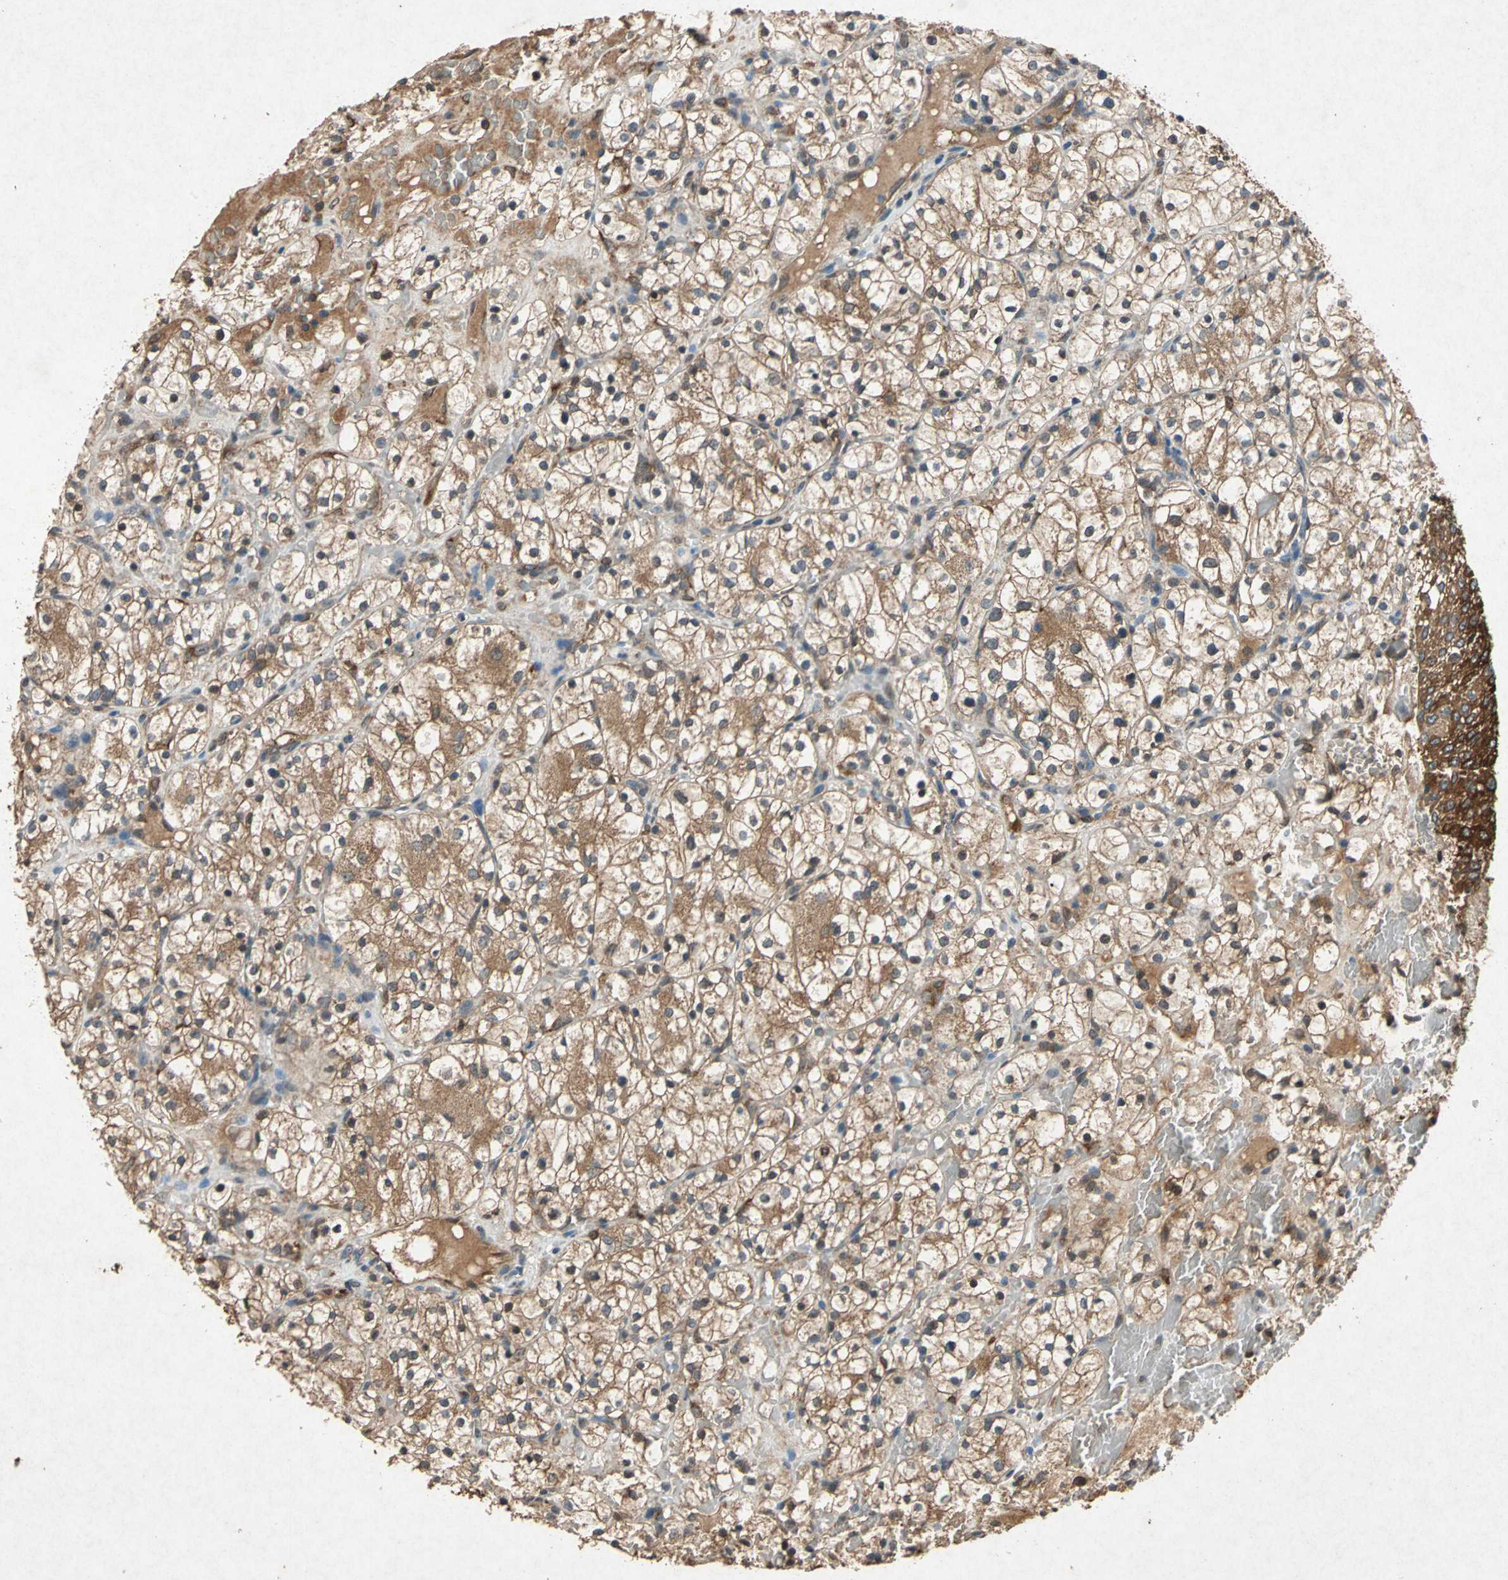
{"staining": {"intensity": "moderate", "quantity": ">75%", "location": "cytoplasmic/membranous"}, "tissue": "renal cancer", "cell_type": "Tumor cells", "image_type": "cancer", "snomed": [{"axis": "morphology", "description": "Adenocarcinoma, NOS"}, {"axis": "topography", "description": "Kidney"}], "caption": "DAB (3,3'-diaminobenzidine) immunohistochemical staining of renal cancer (adenocarcinoma) displays moderate cytoplasmic/membranous protein expression in about >75% of tumor cells.", "gene": "HSP90AB1", "patient": {"sex": "female", "age": 60}}